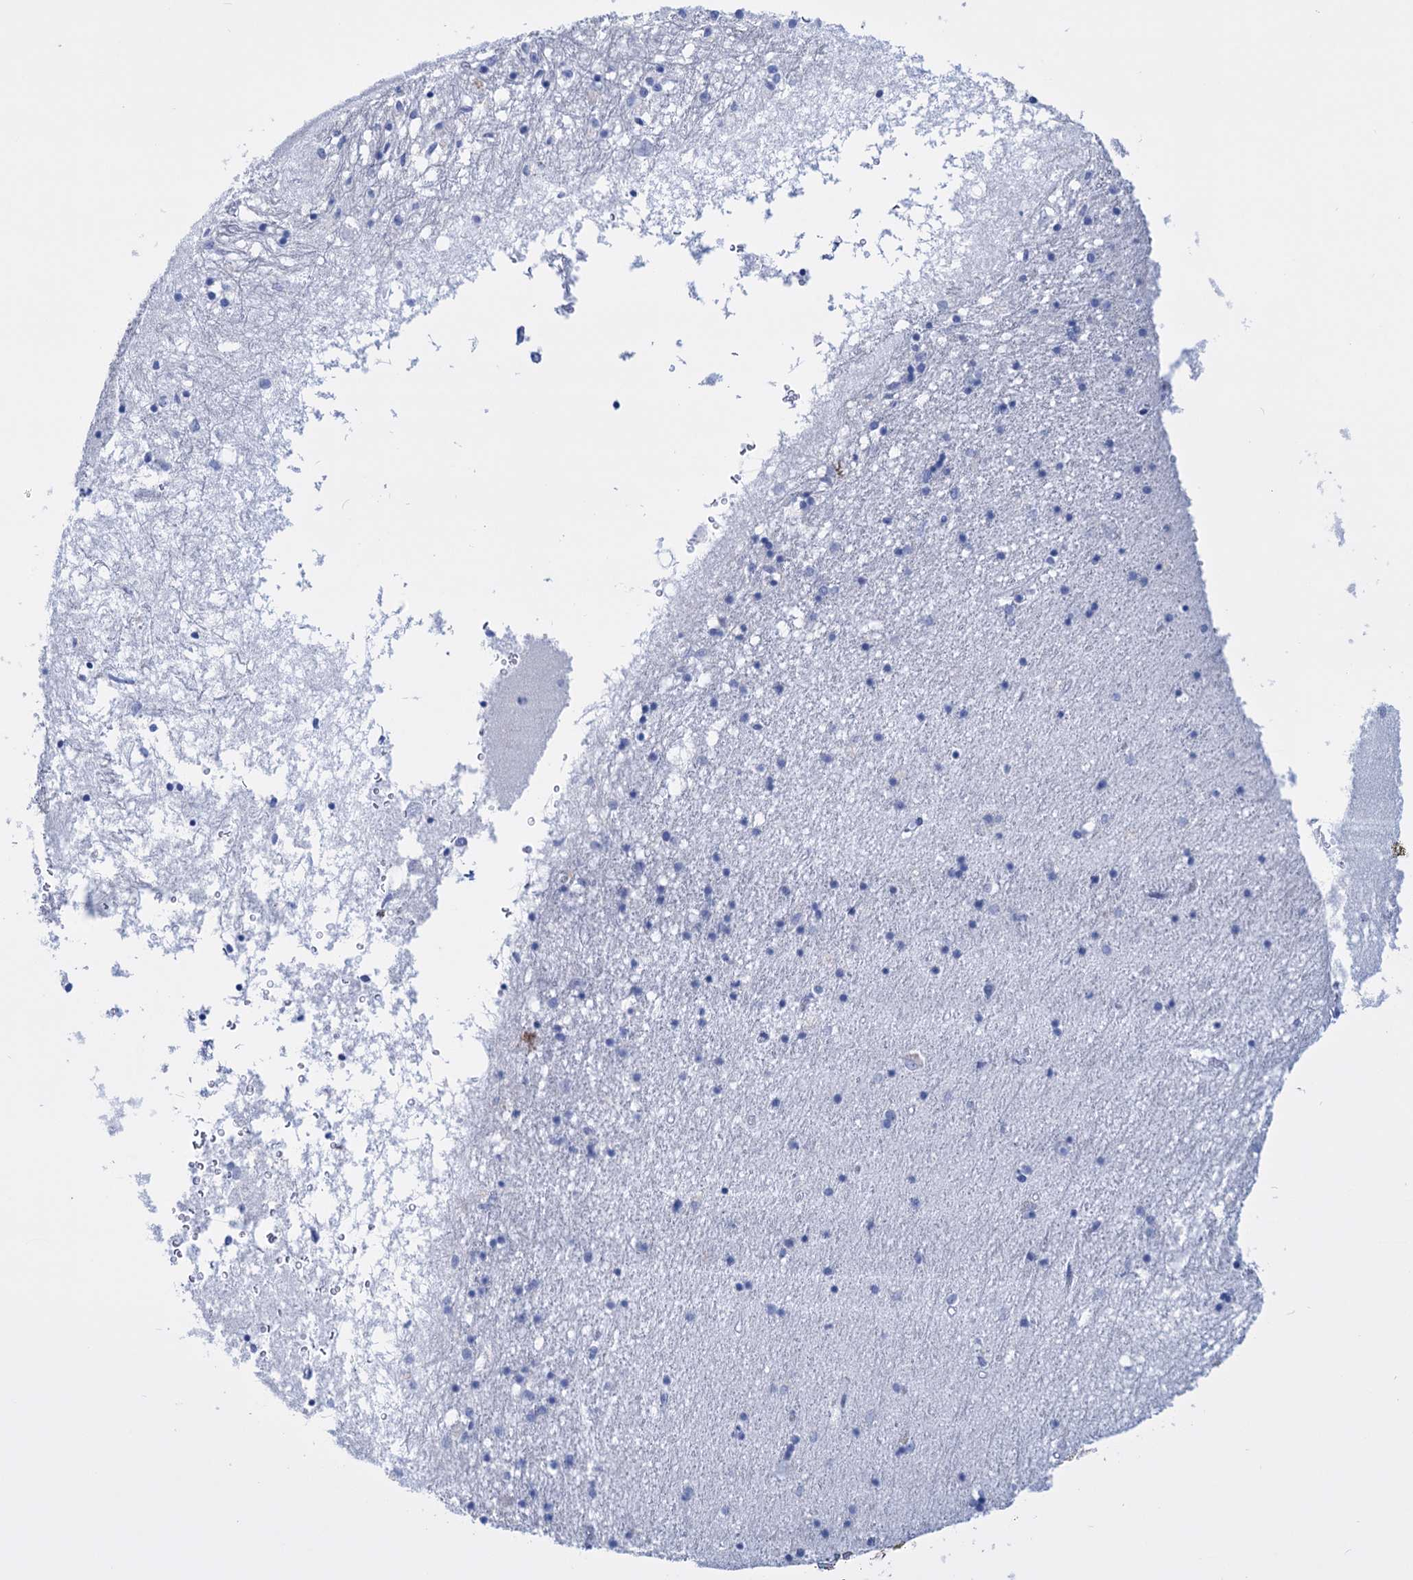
{"staining": {"intensity": "negative", "quantity": "none", "location": "none"}, "tissue": "hippocampus", "cell_type": "Glial cells", "image_type": "normal", "snomed": [{"axis": "morphology", "description": "Normal tissue, NOS"}, {"axis": "topography", "description": "Hippocampus"}], "caption": "Immunohistochemical staining of benign human hippocampus reveals no significant positivity in glial cells. The staining was performed using DAB (3,3'-diaminobenzidine) to visualize the protein expression in brown, while the nuclei were stained in blue with hematoxylin (Magnification: 20x).", "gene": "FBXW12", "patient": {"sex": "male", "age": 70}}